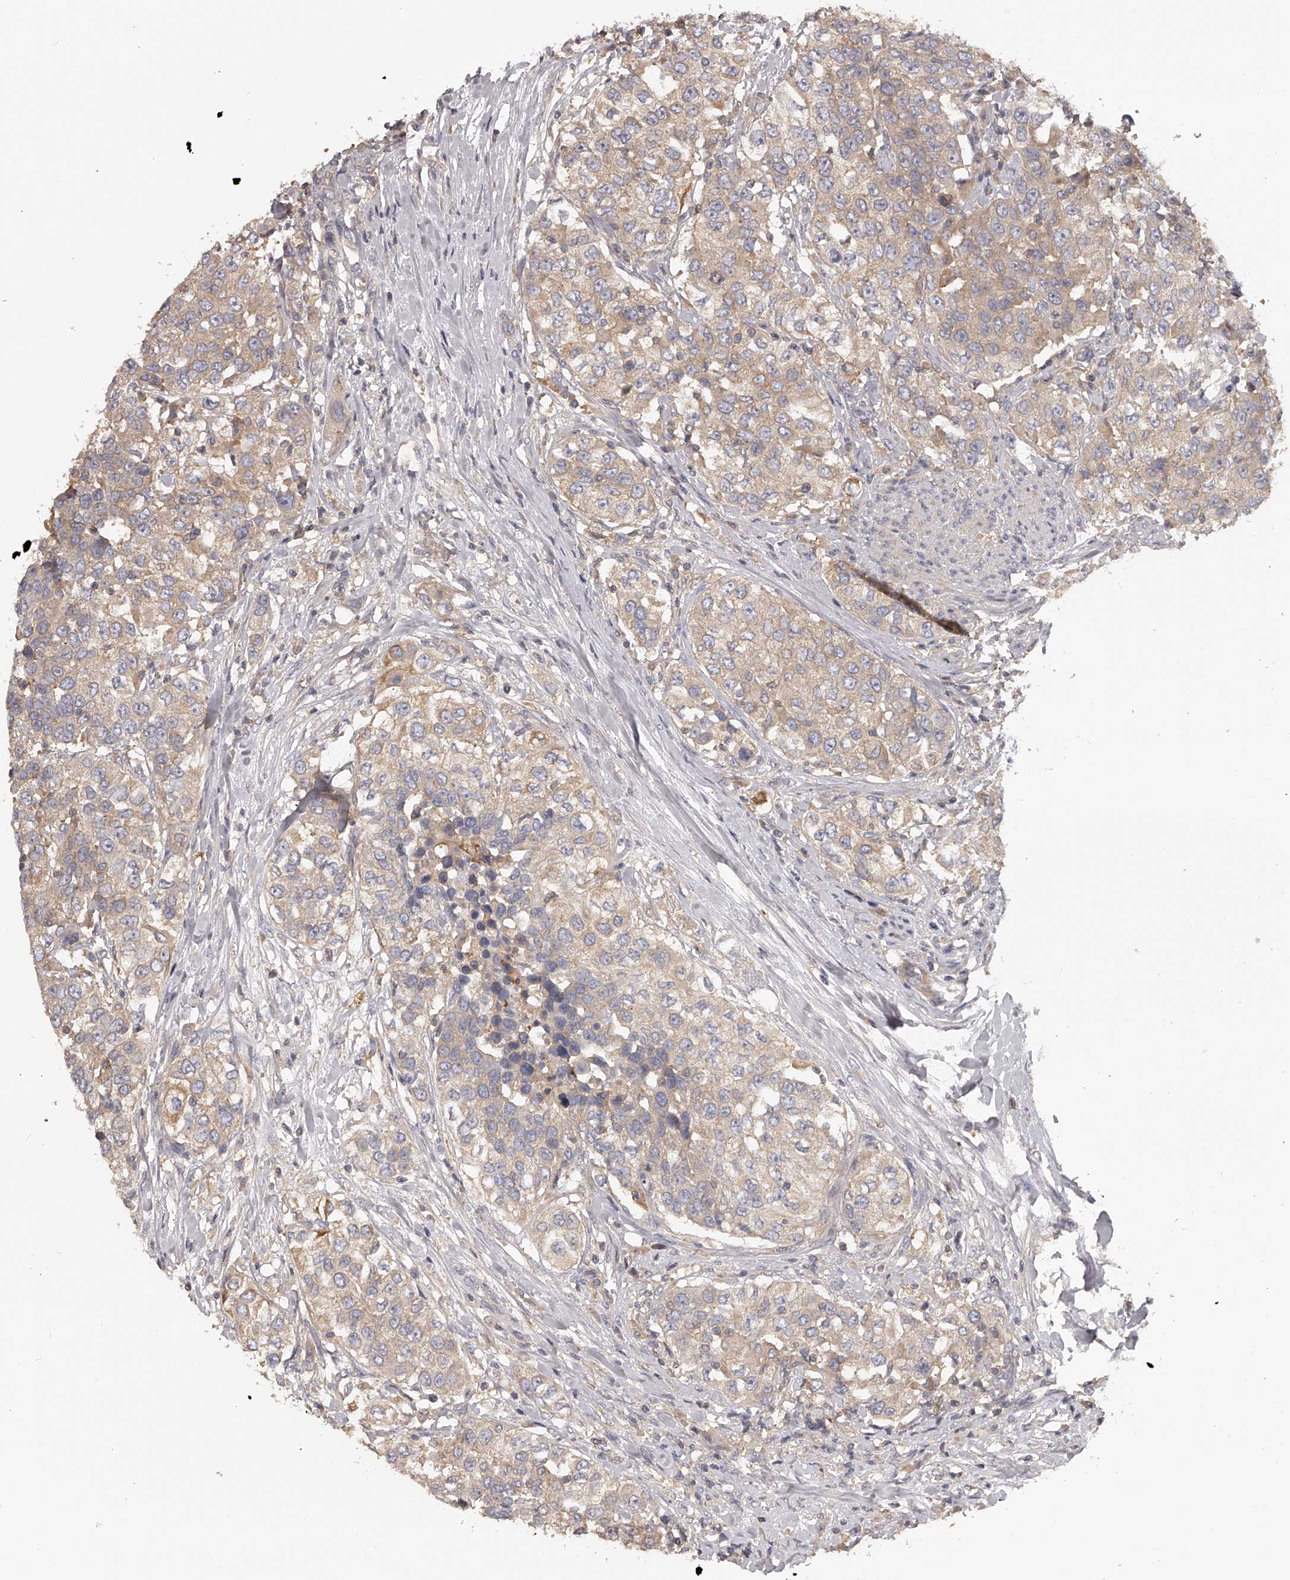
{"staining": {"intensity": "weak", "quantity": ">75%", "location": "cytoplasmic/membranous"}, "tissue": "urothelial cancer", "cell_type": "Tumor cells", "image_type": "cancer", "snomed": [{"axis": "morphology", "description": "Urothelial carcinoma, High grade"}, {"axis": "topography", "description": "Urinary bladder"}], "caption": "Weak cytoplasmic/membranous positivity for a protein is seen in approximately >75% of tumor cells of high-grade urothelial carcinoma using IHC.", "gene": "TNN", "patient": {"sex": "female", "age": 80}}